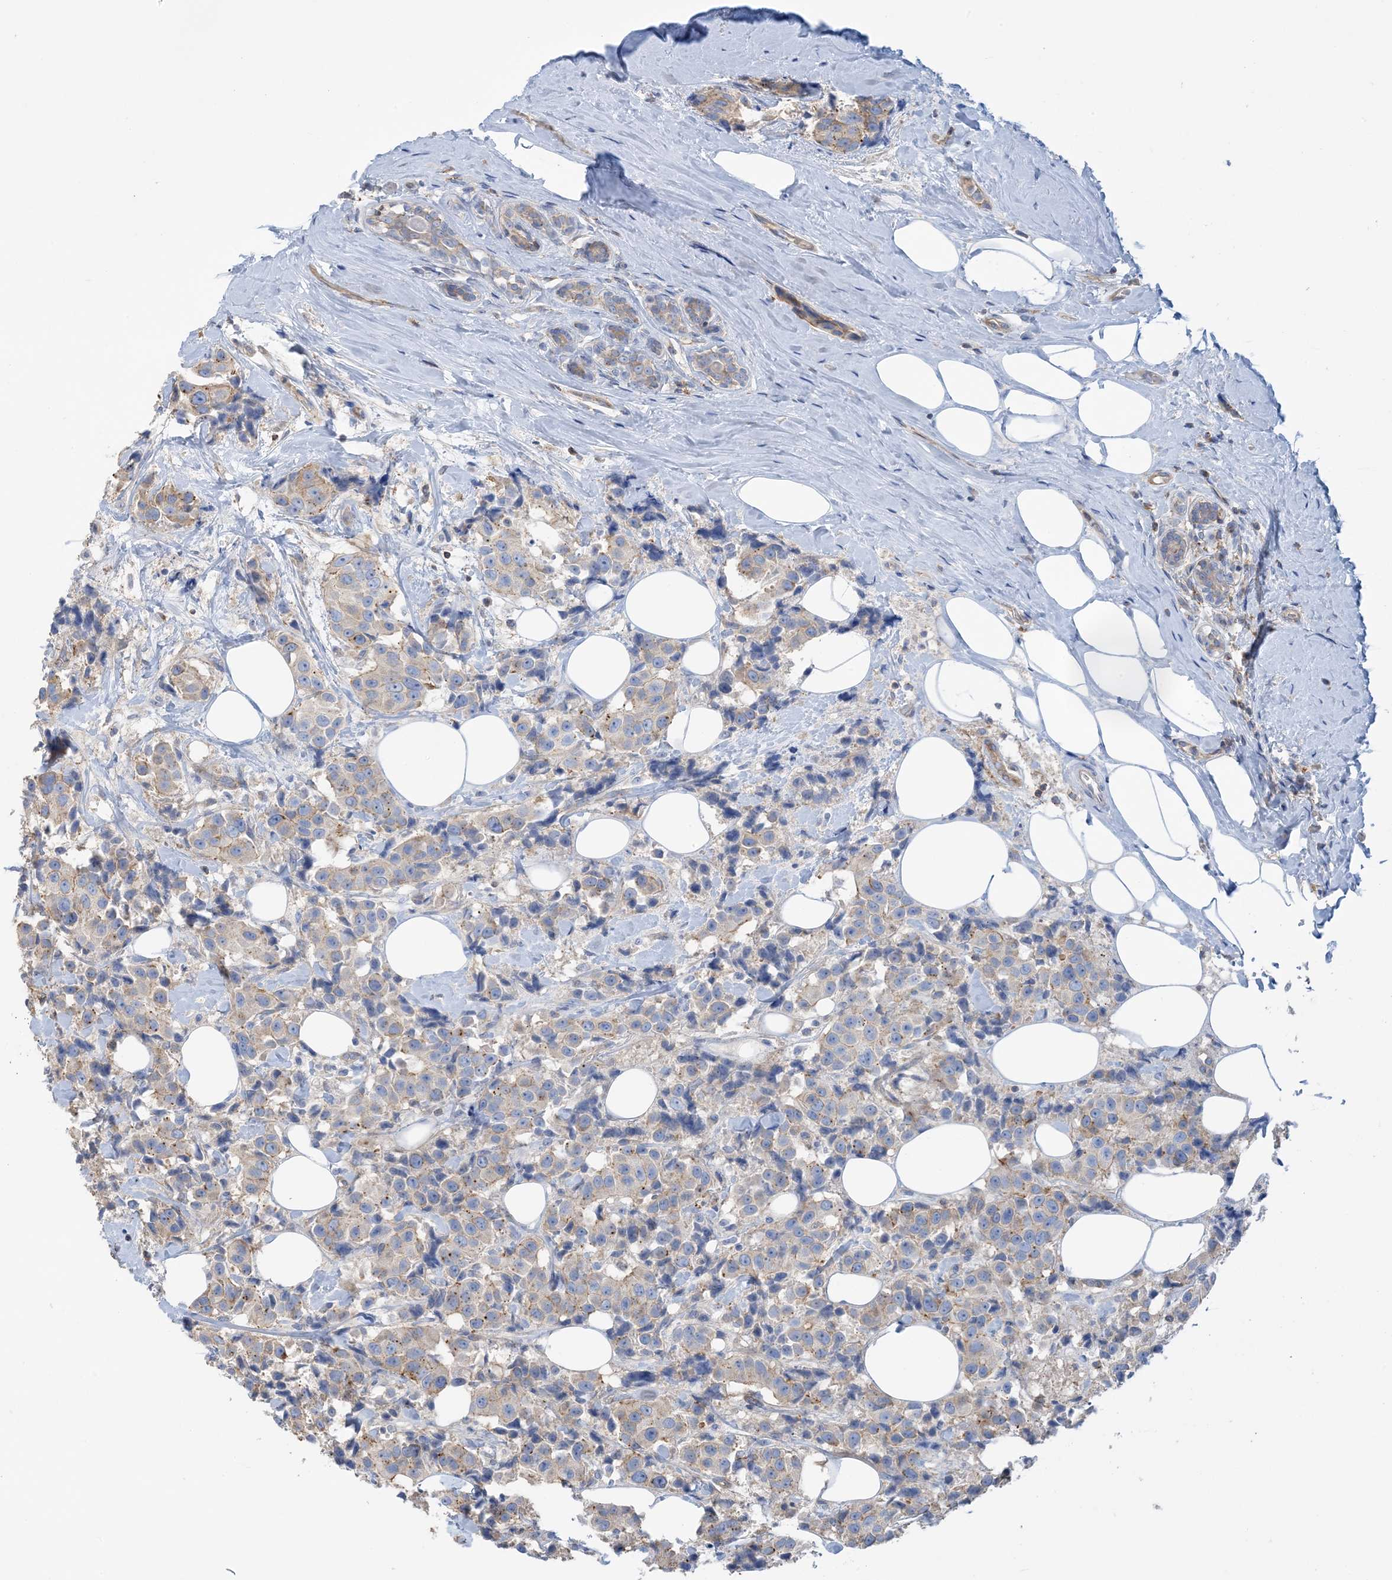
{"staining": {"intensity": "weak", "quantity": "<25%", "location": "cytoplasmic/membranous"}, "tissue": "breast cancer", "cell_type": "Tumor cells", "image_type": "cancer", "snomed": [{"axis": "morphology", "description": "Normal tissue, NOS"}, {"axis": "morphology", "description": "Duct carcinoma"}, {"axis": "topography", "description": "Breast"}], "caption": "Human infiltrating ductal carcinoma (breast) stained for a protein using IHC exhibits no expression in tumor cells.", "gene": "CALHM5", "patient": {"sex": "female", "age": 39}}